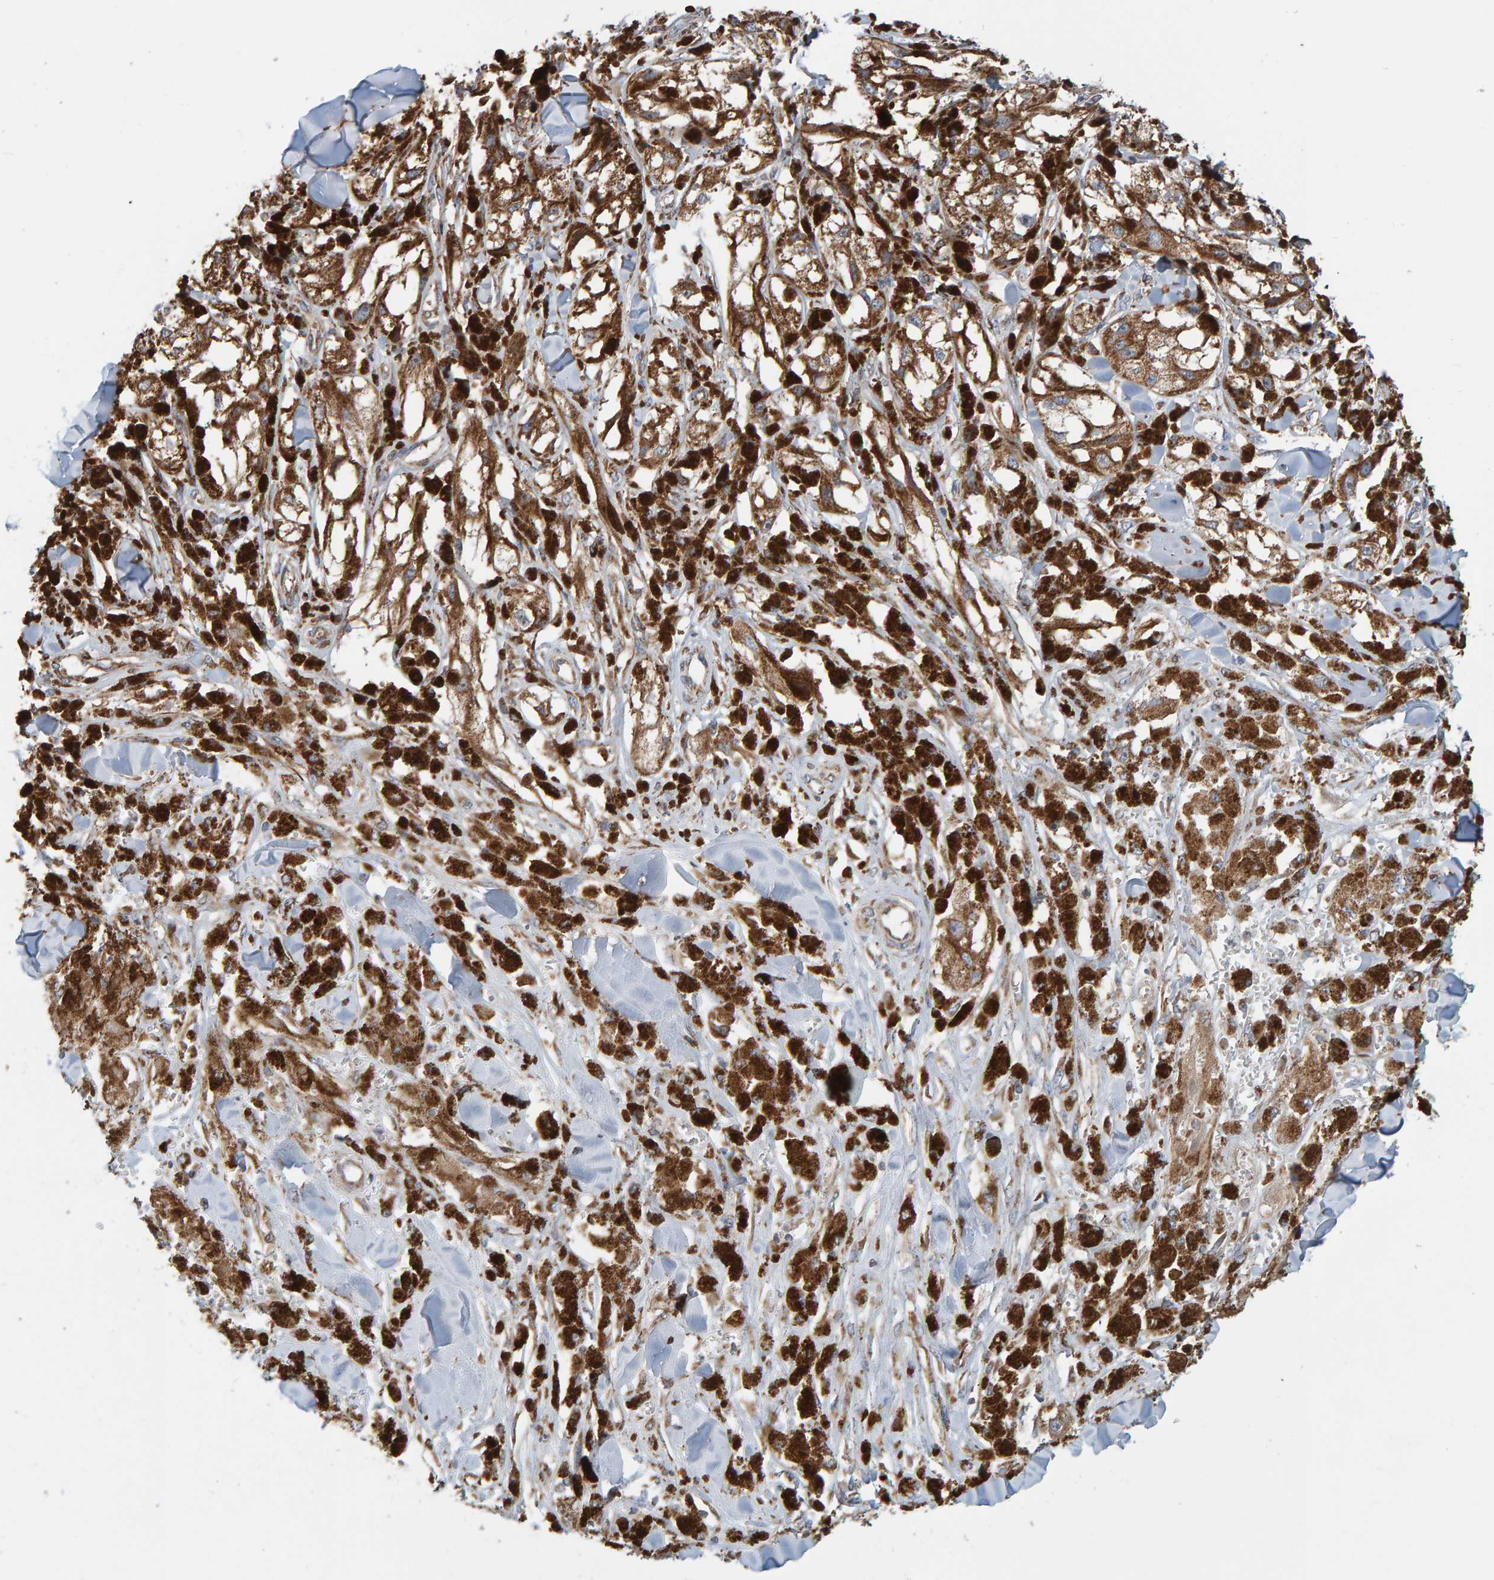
{"staining": {"intensity": "moderate", "quantity": ">75%", "location": "cytoplasmic/membranous"}, "tissue": "melanoma", "cell_type": "Tumor cells", "image_type": "cancer", "snomed": [{"axis": "morphology", "description": "Malignant melanoma, NOS"}, {"axis": "topography", "description": "Skin"}], "caption": "Immunohistochemistry of malignant melanoma exhibits medium levels of moderate cytoplasmic/membranous expression in approximately >75% of tumor cells.", "gene": "MRPL45", "patient": {"sex": "male", "age": 88}}